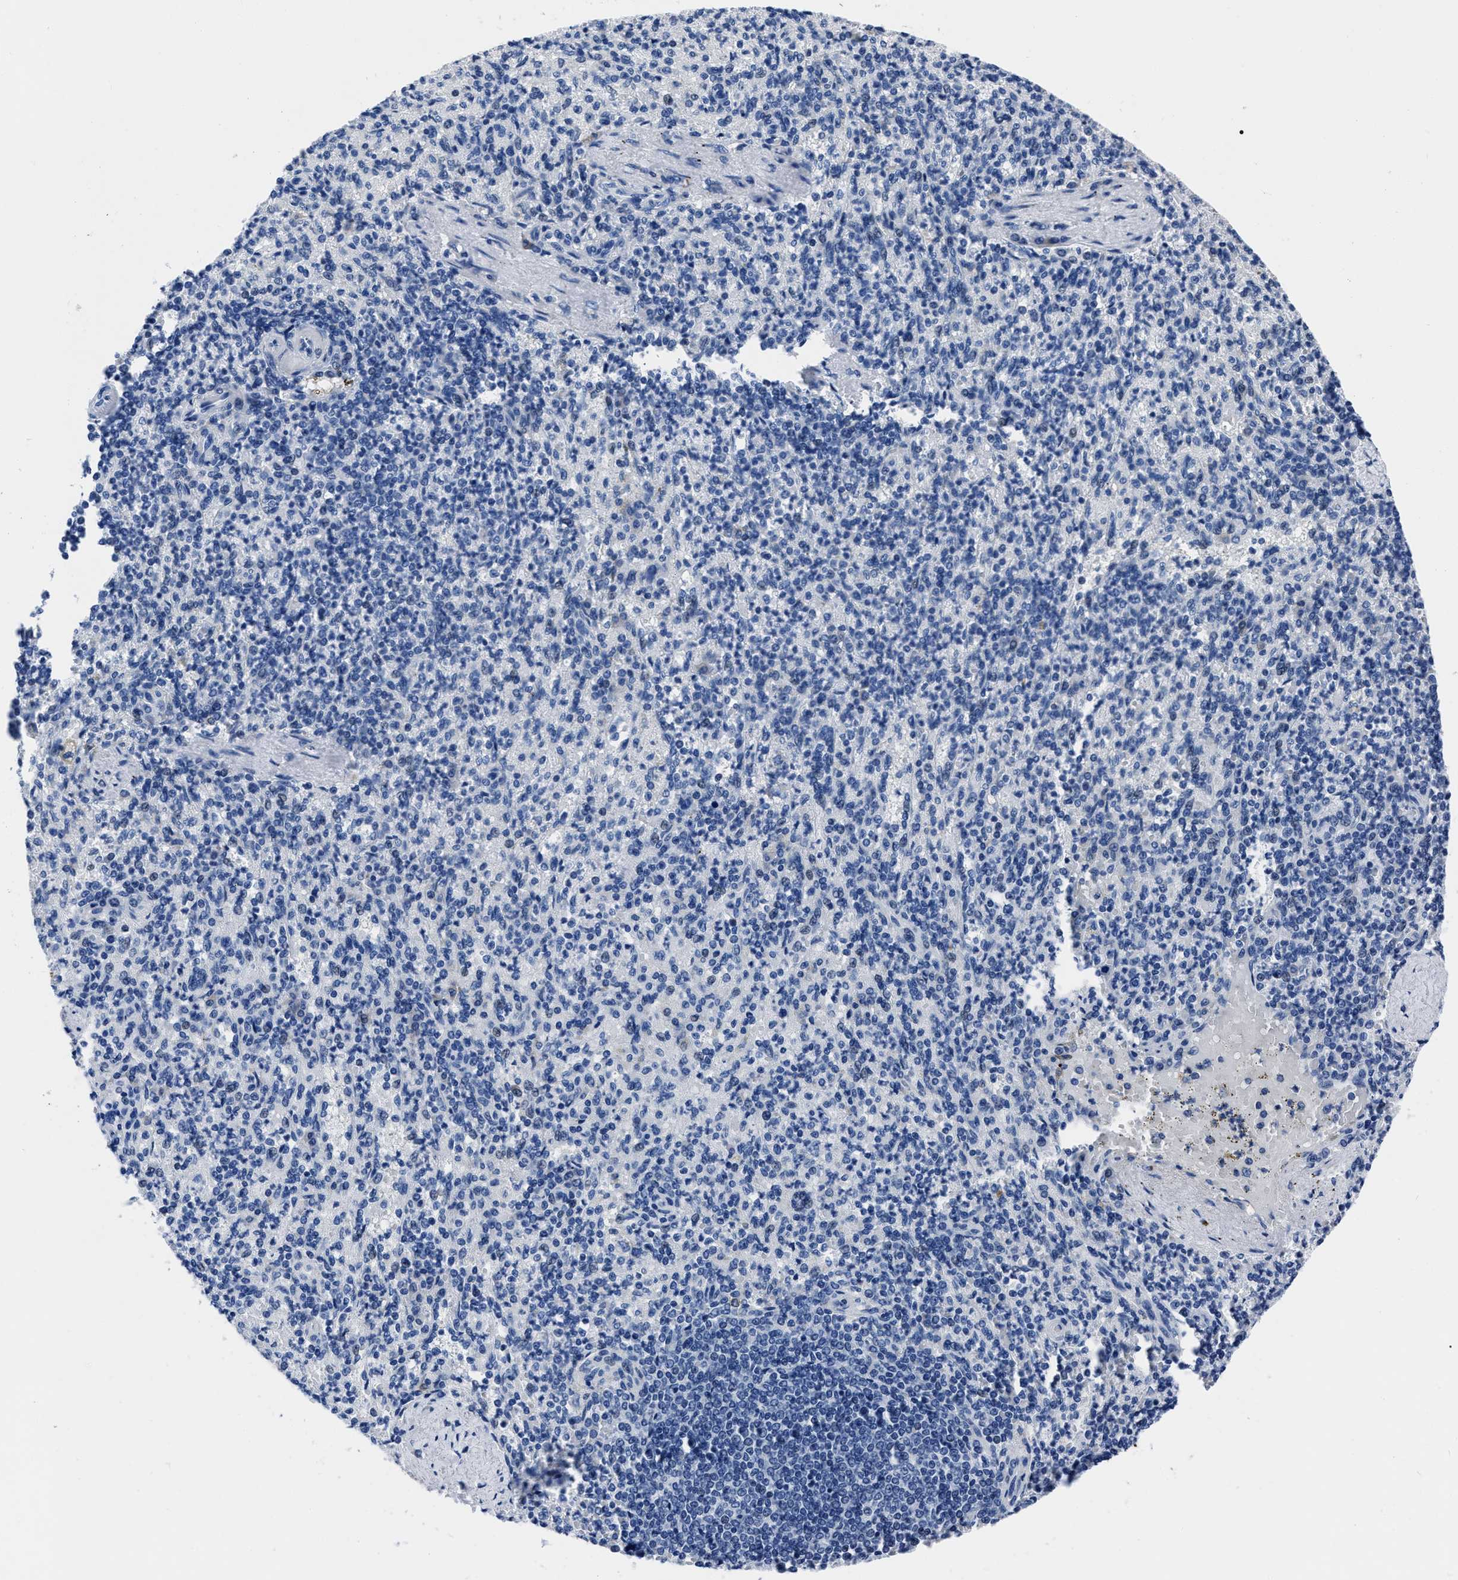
{"staining": {"intensity": "moderate", "quantity": "<25%", "location": "cytoplasmic/membranous"}, "tissue": "spleen", "cell_type": "Cells in red pulp", "image_type": "normal", "snomed": [{"axis": "morphology", "description": "Normal tissue, NOS"}, {"axis": "topography", "description": "Spleen"}], "caption": "Moderate cytoplasmic/membranous expression for a protein is present in about <25% of cells in red pulp of benign spleen using IHC.", "gene": "MOV10L1", "patient": {"sex": "female", "age": 74}}